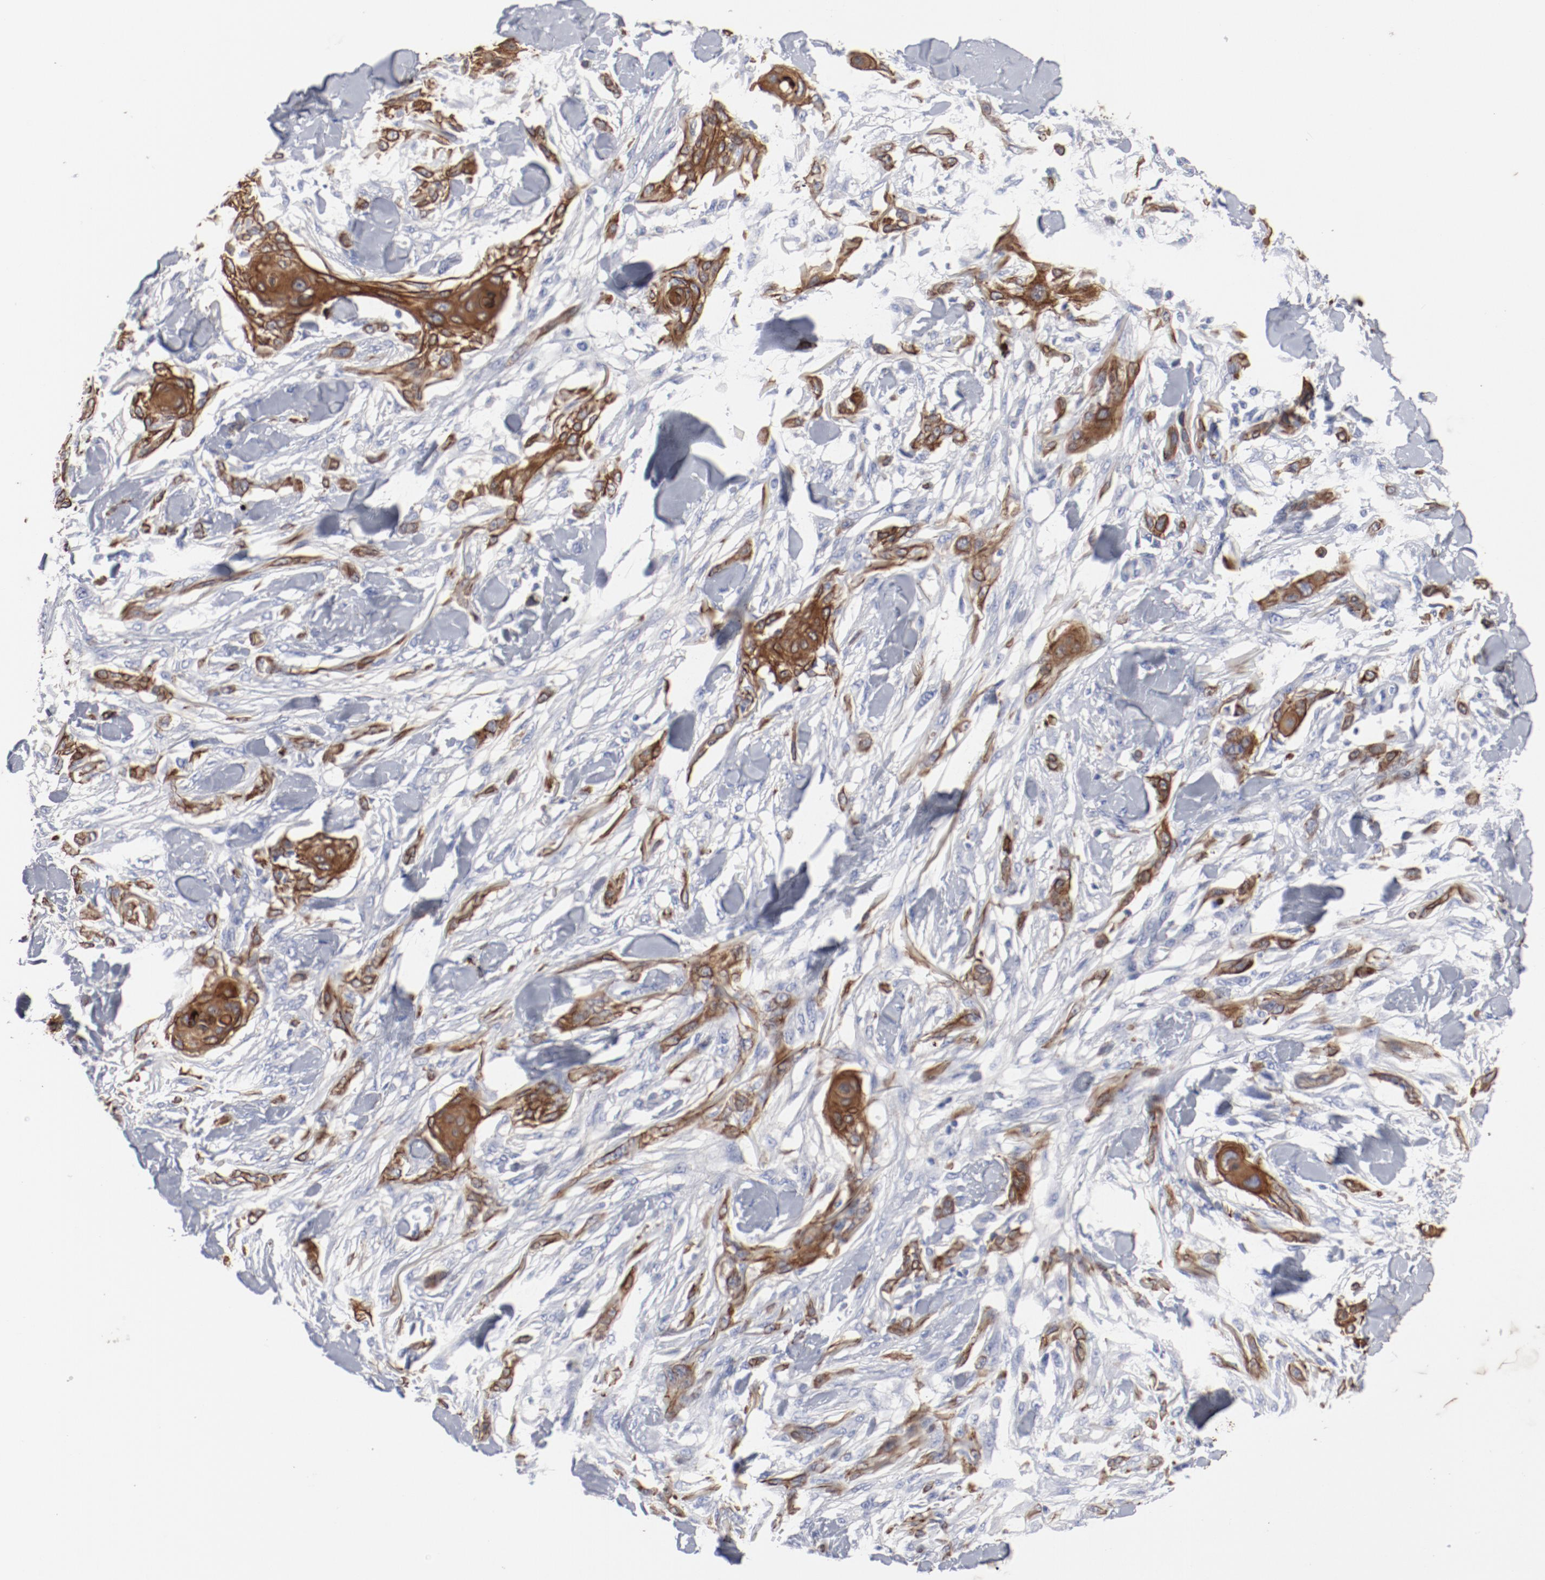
{"staining": {"intensity": "moderate", "quantity": ">75%", "location": "cytoplasmic/membranous"}, "tissue": "skin cancer", "cell_type": "Tumor cells", "image_type": "cancer", "snomed": [{"axis": "morphology", "description": "Normal tissue, NOS"}, {"axis": "morphology", "description": "Squamous cell carcinoma, NOS"}, {"axis": "topography", "description": "Skin"}], "caption": "Immunohistochemical staining of skin cancer displays medium levels of moderate cytoplasmic/membranous protein expression in about >75% of tumor cells.", "gene": "TSPAN6", "patient": {"sex": "female", "age": 59}}